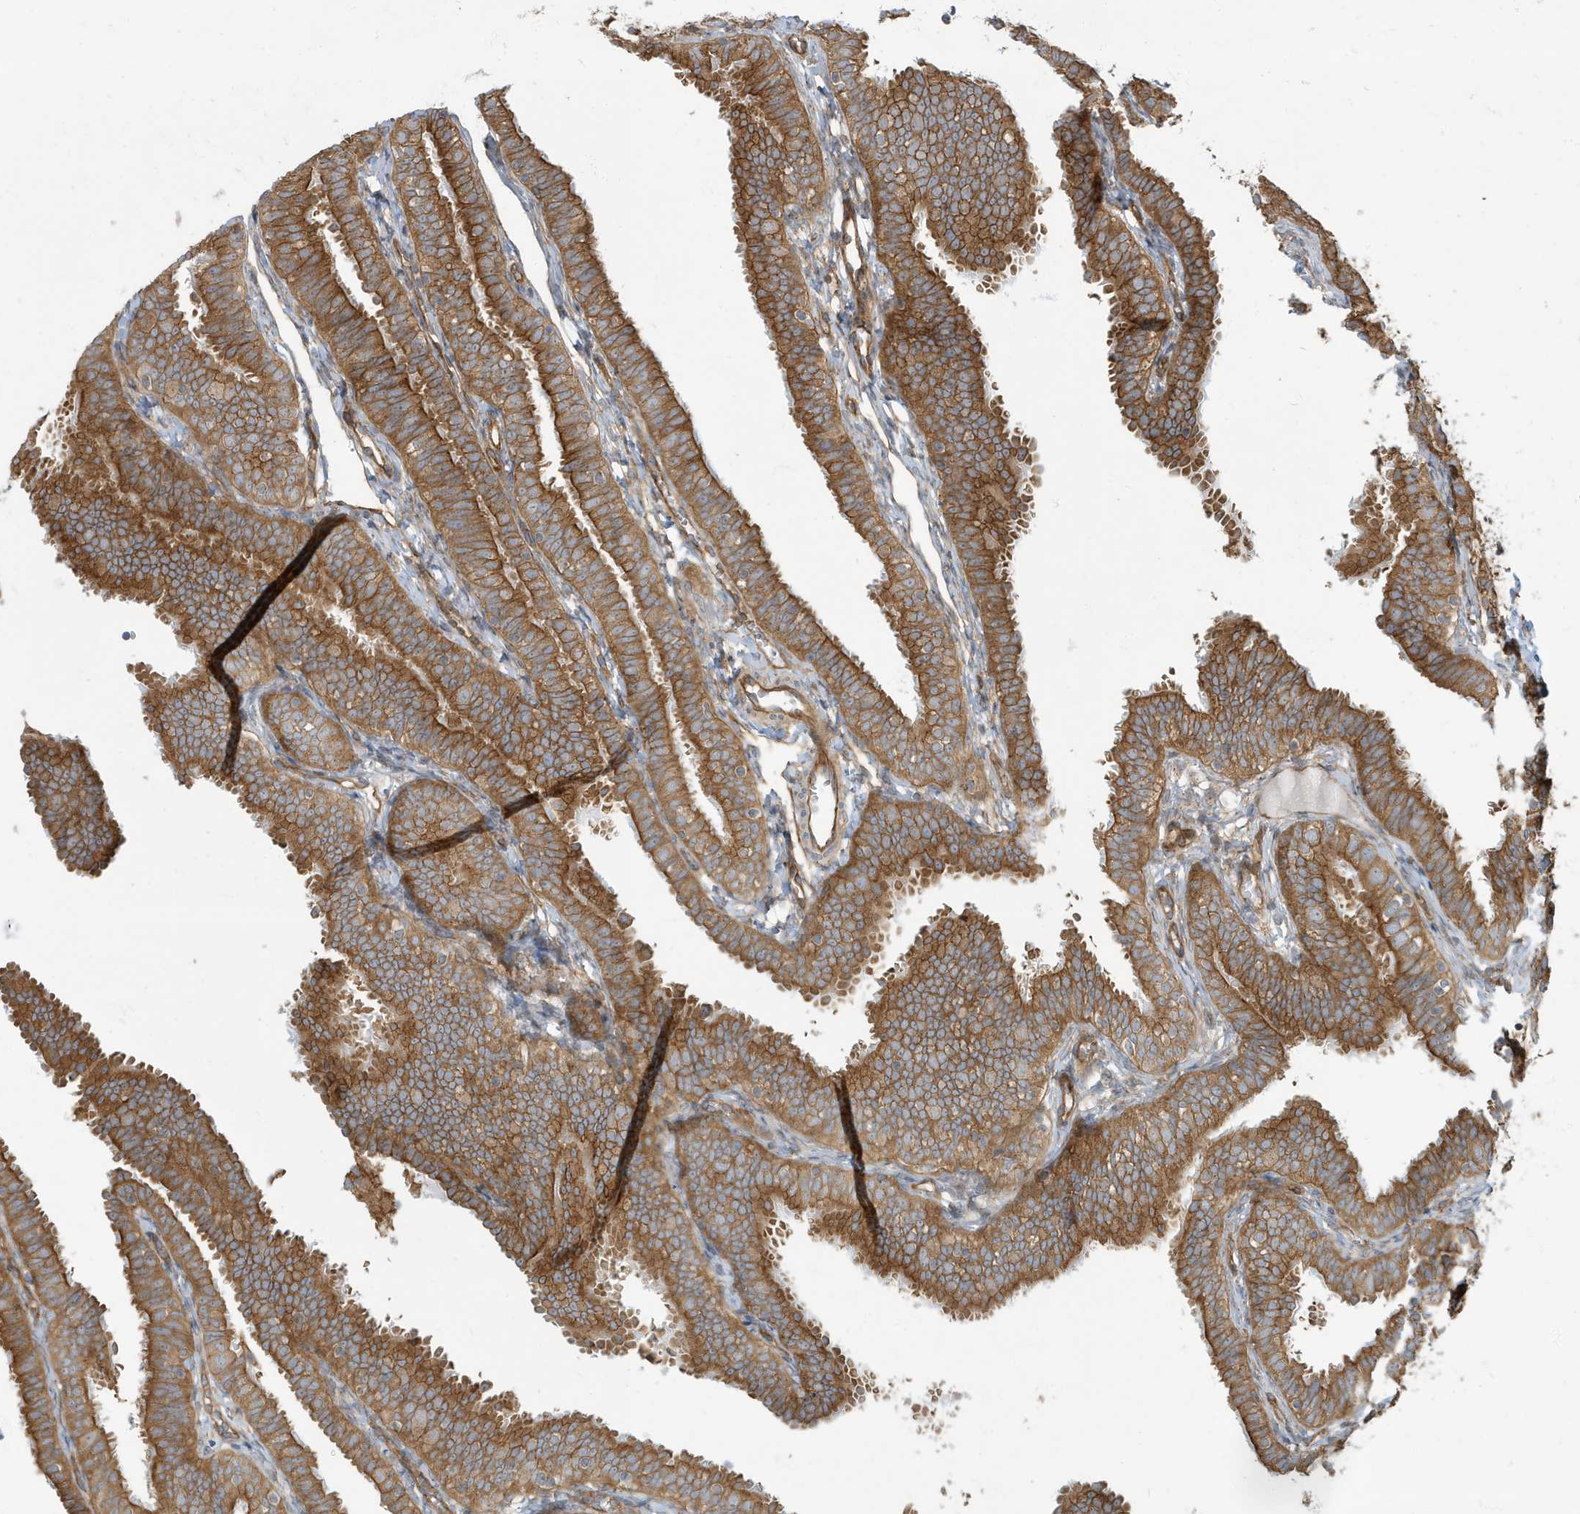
{"staining": {"intensity": "strong", "quantity": ">75%", "location": "cytoplasmic/membranous"}, "tissue": "fallopian tube", "cell_type": "Glandular cells", "image_type": "normal", "snomed": [{"axis": "morphology", "description": "Normal tissue, NOS"}, {"axis": "topography", "description": "Fallopian tube"}], "caption": "DAB immunohistochemical staining of benign human fallopian tube exhibits strong cytoplasmic/membranous protein positivity in approximately >75% of glandular cells.", "gene": "ATP23", "patient": {"sex": "female", "age": 35}}